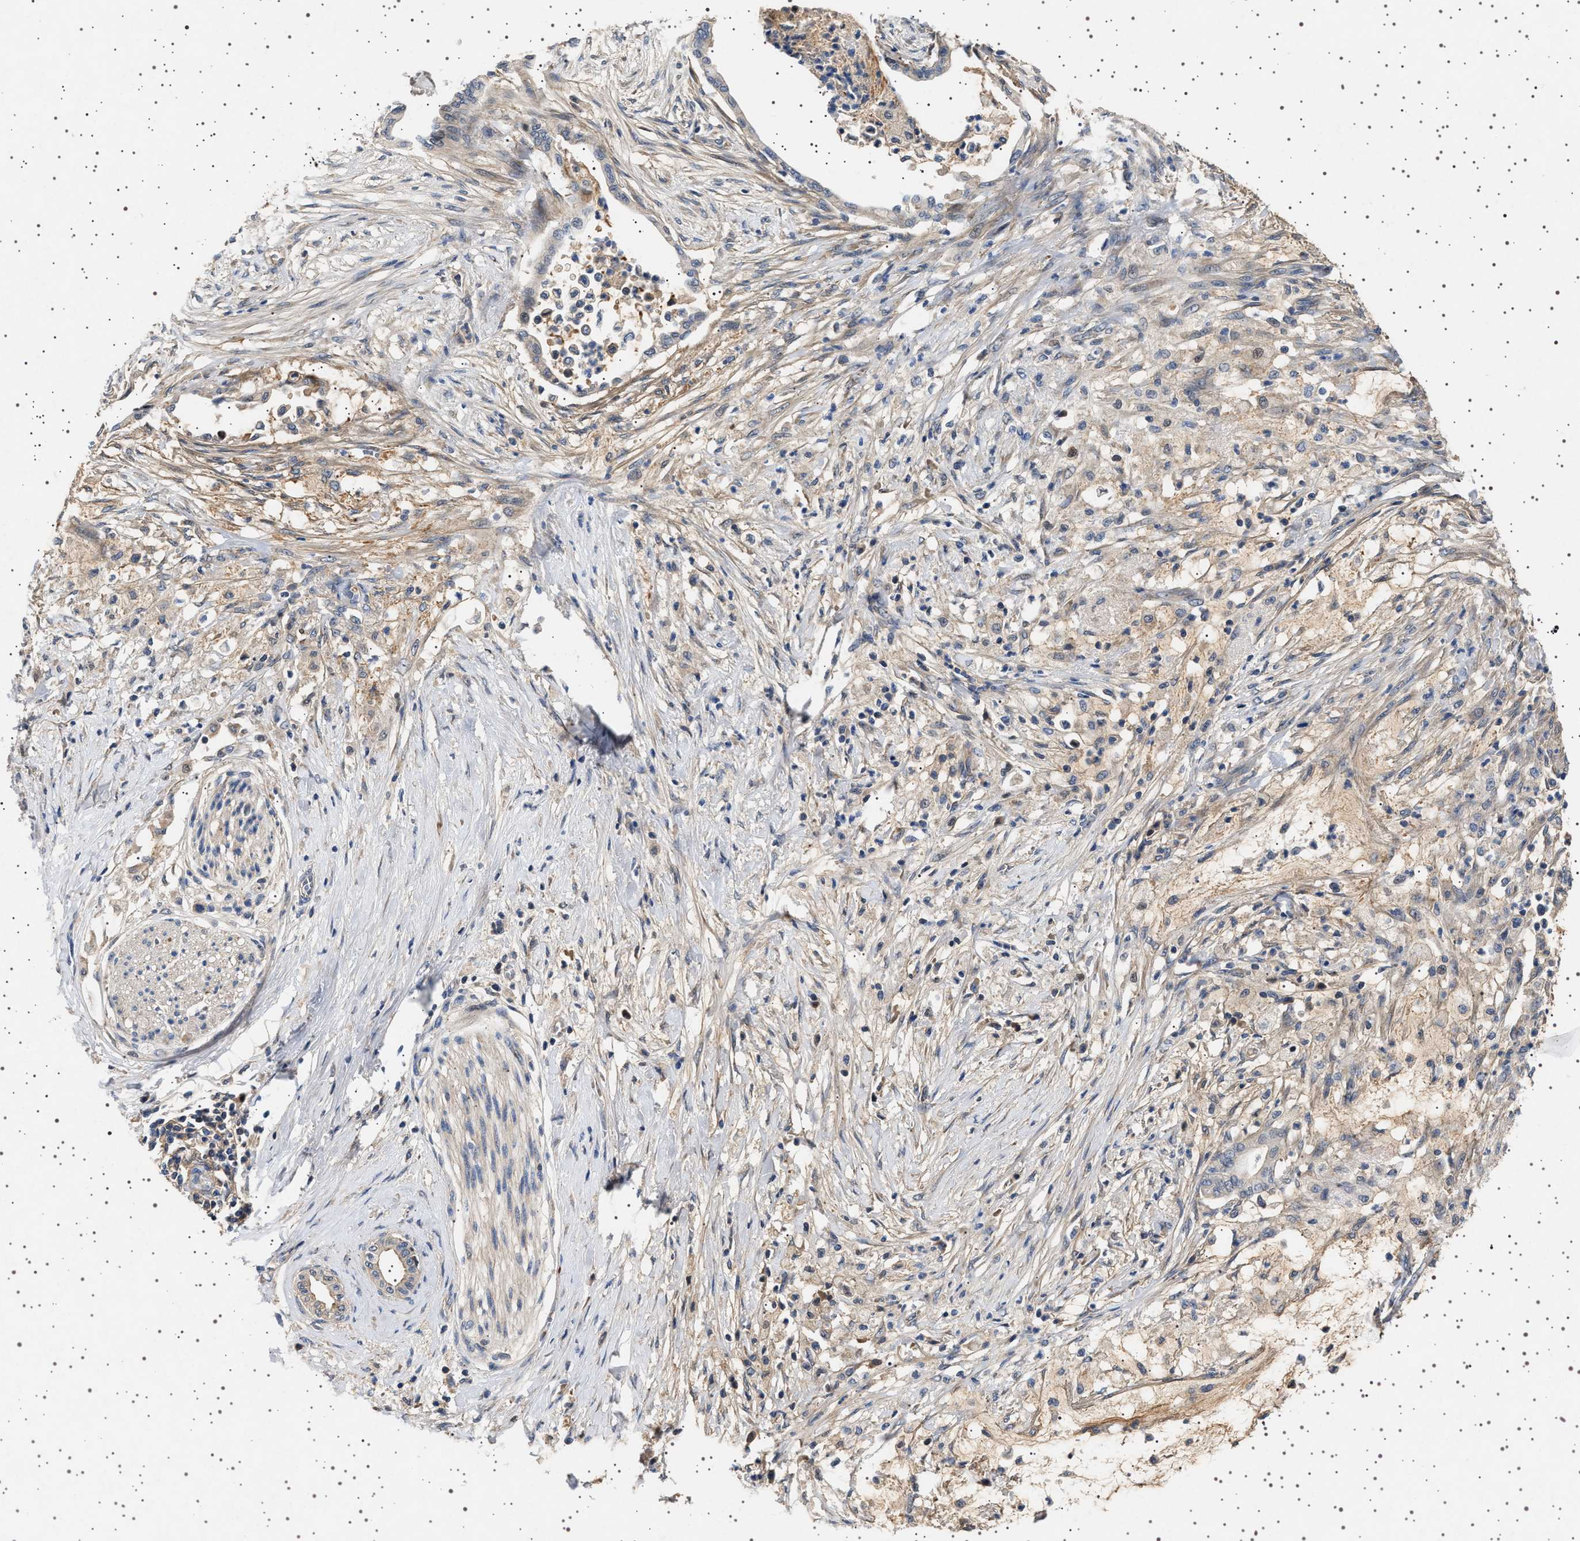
{"staining": {"intensity": "weak", "quantity": "<25%", "location": "cytoplasmic/membranous"}, "tissue": "pancreatic cancer", "cell_type": "Tumor cells", "image_type": "cancer", "snomed": [{"axis": "morphology", "description": "Normal tissue, NOS"}, {"axis": "morphology", "description": "Adenocarcinoma, NOS"}, {"axis": "topography", "description": "Pancreas"}, {"axis": "topography", "description": "Duodenum"}], "caption": "The immunohistochemistry (IHC) histopathology image has no significant expression in tumor cells of pancreatic adenocarcinoma tissue.", "gene": "FICD", "patient": {"sex": "female", "age": 60}}